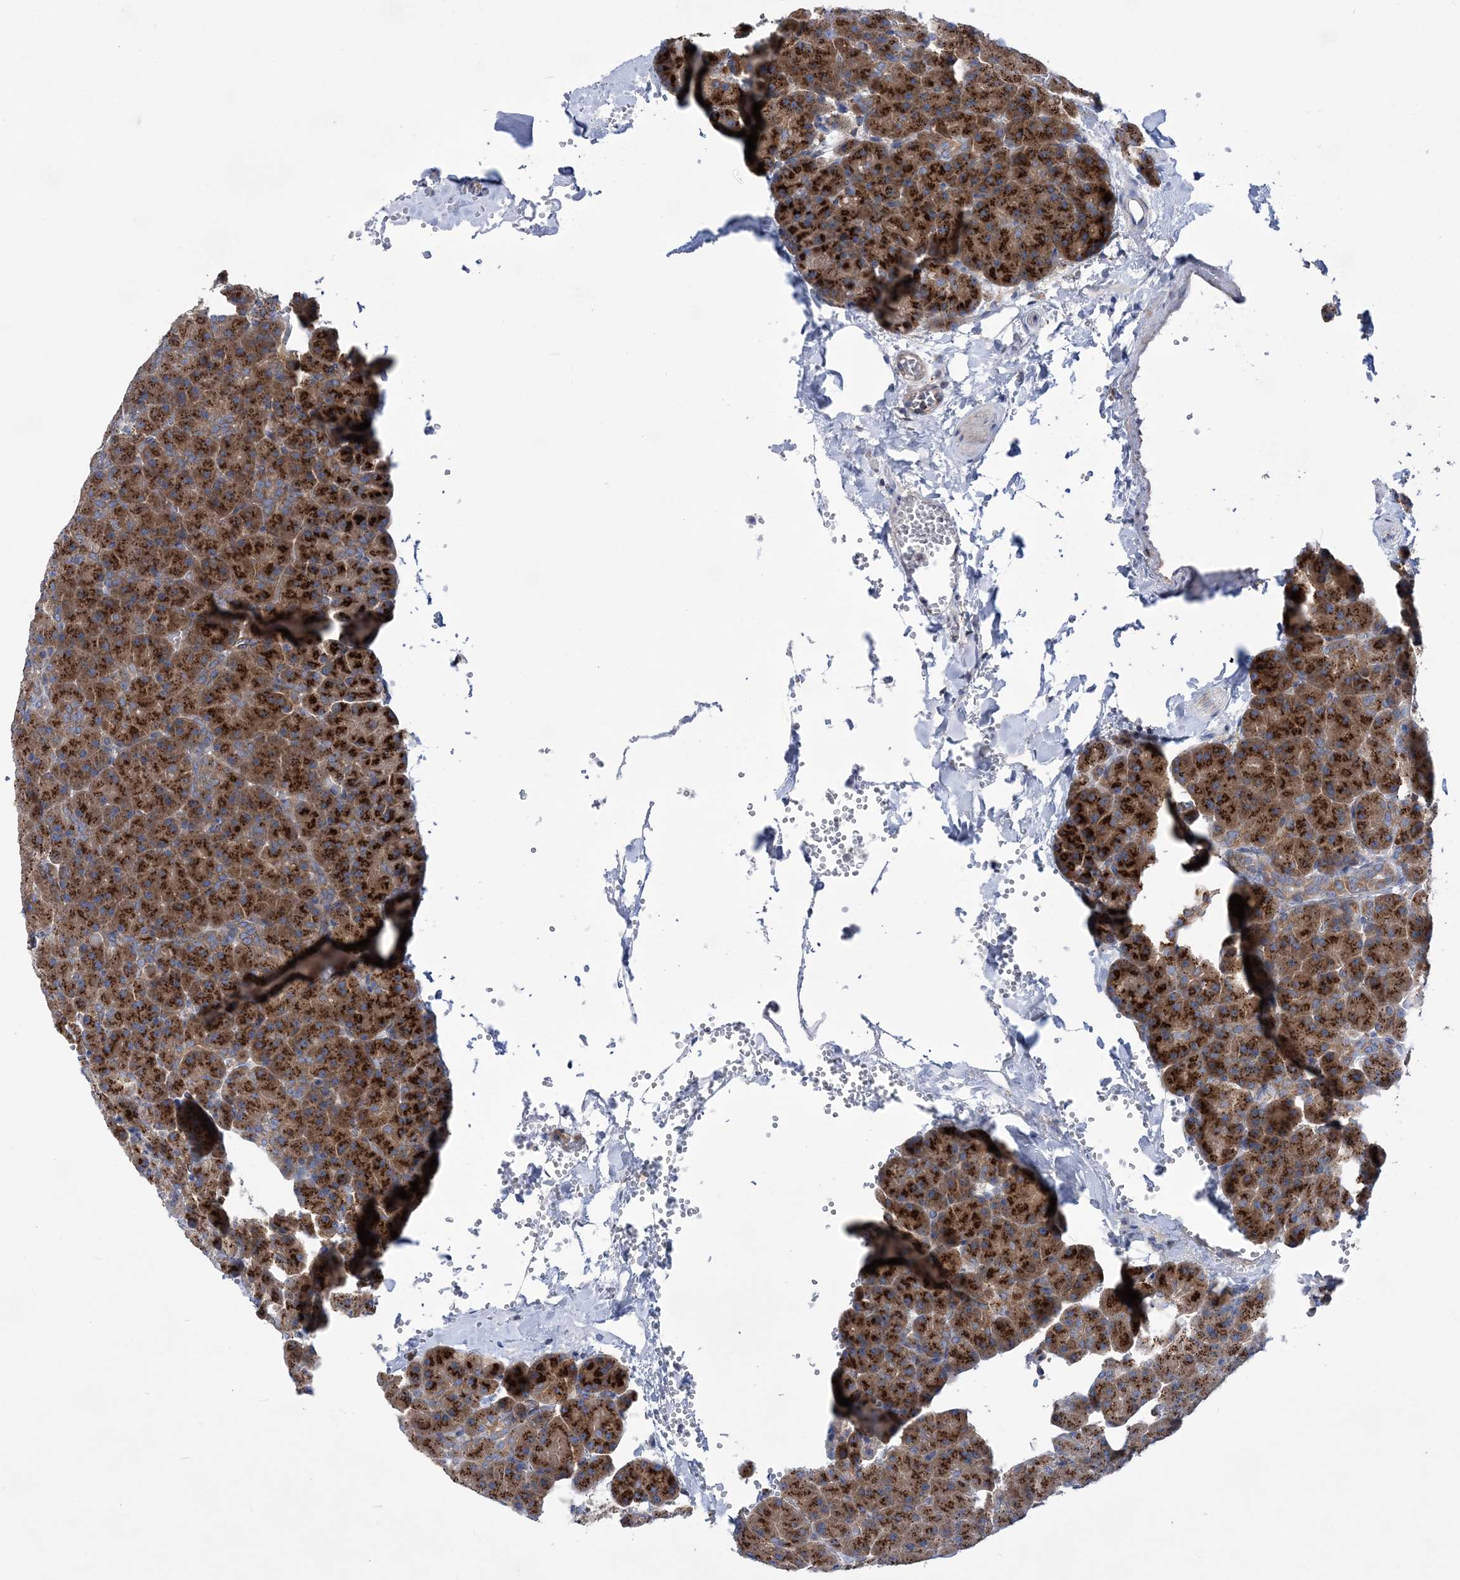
{"staining": {"intensity": "strong", "quantity": ">75%", "location": "cytoplasmic/membranous"}, "tissue": "pancreas", "cell_type": "Exocrine glandular cells", "image_type": "normal", "snomed": [{"axis": "morphology", "description": "Normal tissue, NOS"}, {"axis": "morphology", "description": "Carcinoid, malignant, NOS"}, {"axis": "topography", "description": "Pancreas"}], "caption": "A high amount of strong cytoplasmic/membranous positivity is appreciated in about >75% of exocrine glandular cells in benign pancreas. Nuclei are stained in blue.", "gene": "COPB2", "patient": {"sex": "female", "age": 35}}